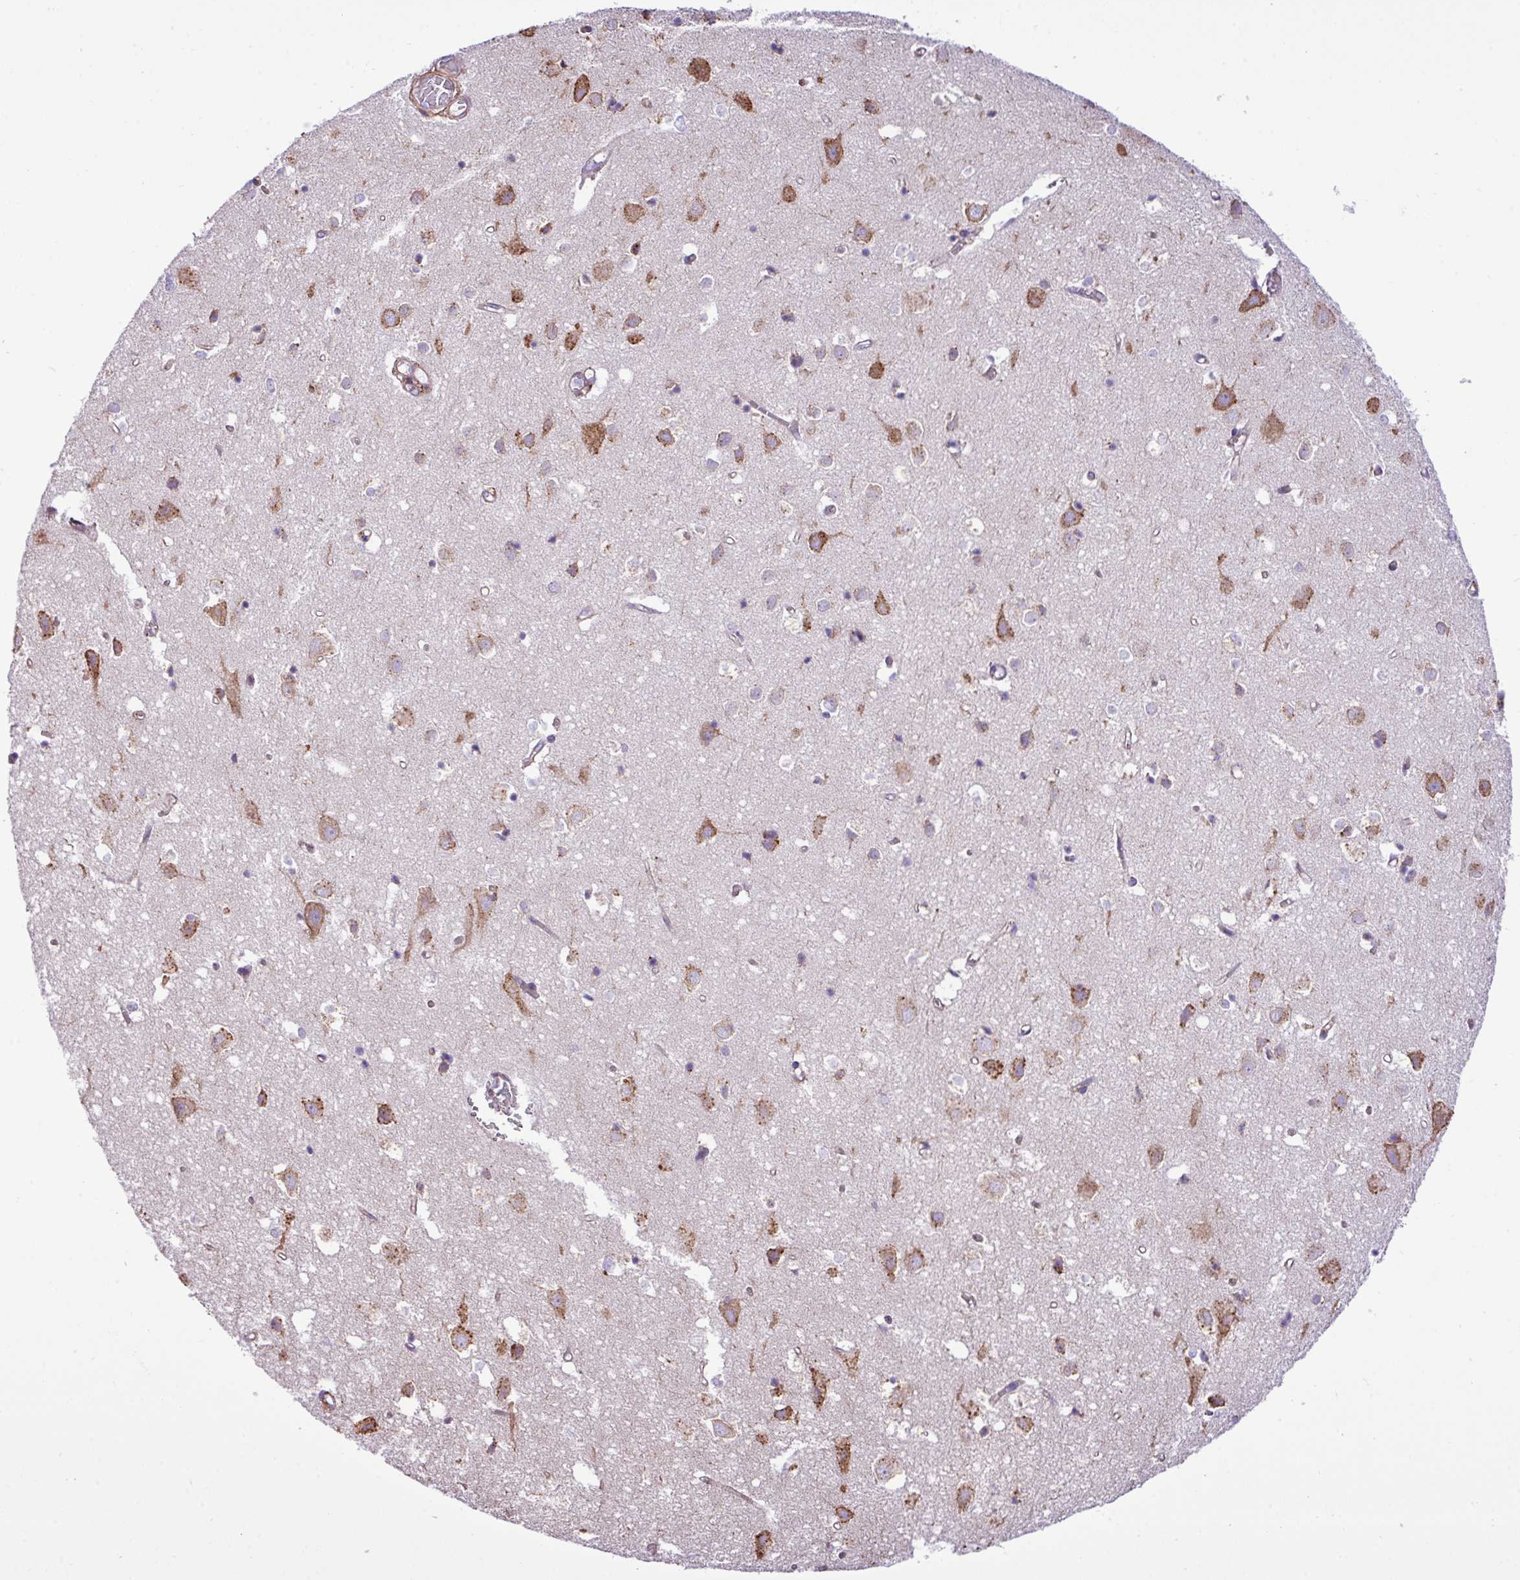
{"staining": {"intensity": "moderate", "quantity": "<25%", "location": "cytoplasmic/membranous"}, "tissue": "cerebral cortex", "cell_type": "Endothelial cells", "image_type": "normal", "snomed": [{"axis": "morphology", "description": "Normal tissue, NOS"}, {"axis": "topography", "description": "Cerebral cortex"}], "caption": "Immunohistochemical staining of normal cerebral cortex displays low levels of moderate cytoplasmic/membranous expression in about <25% of endothelial cells.", "gene": "ZSCAN5A", "patient": {"sex": "male", "age": 70}}